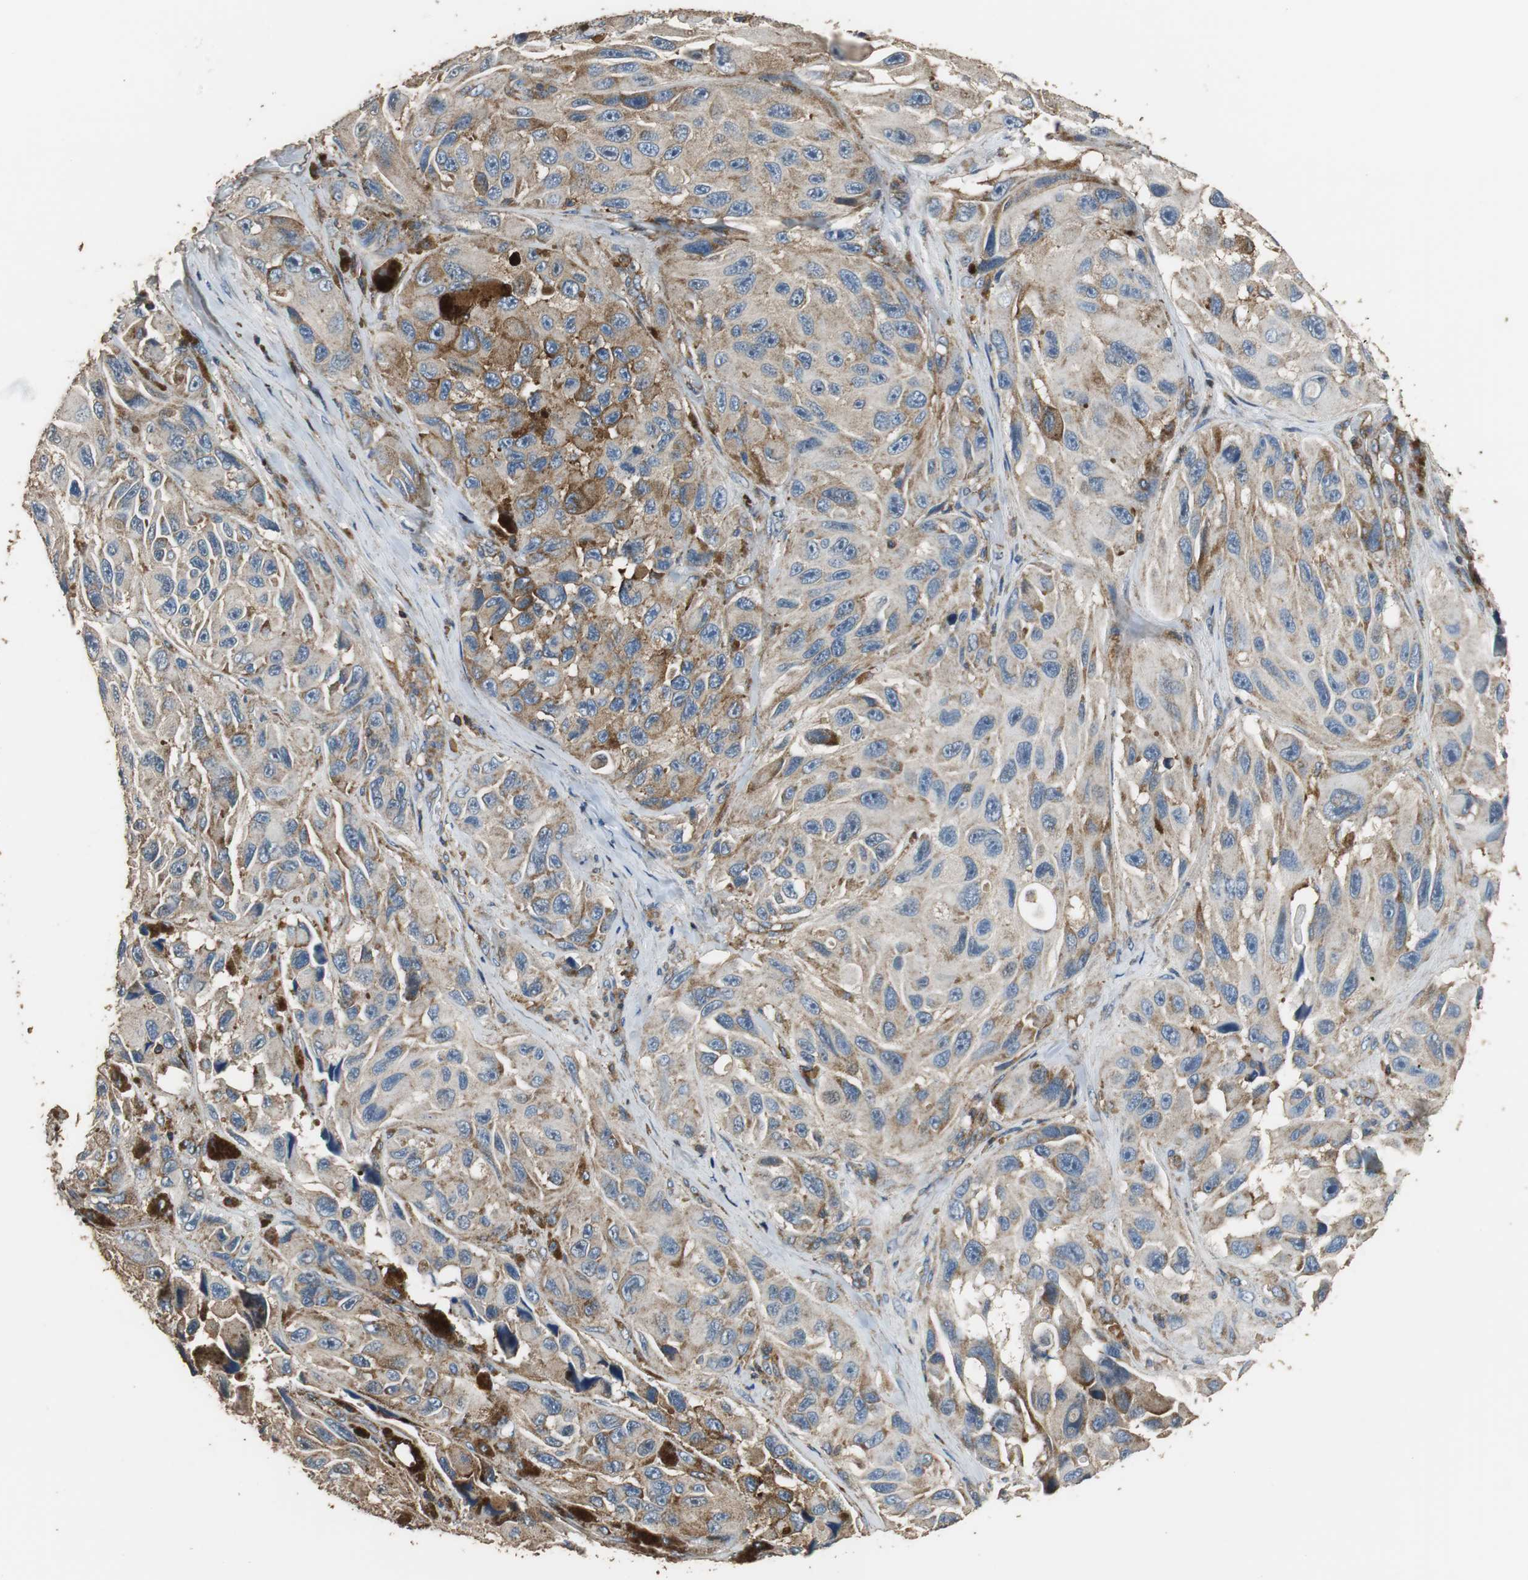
{"staining": {"intensity": "moderate", "quantity": ">75%", "location": "cytoplasmic/membranous"}, "tissue": "melanoma", "cell_type": "Tumor cells", "image_type": "cancer", "snomed": [{"axis": "morphology", "description": "Malignant melanoma, NOS"}, {"axis": "topography", "description": "Skin"}], "caption": "High-power microscopy captured an immunohistochemistry (IHC) micrograph of melanoma, revealing moderate cytoplasmic/membranous positivity in approximately >75% of tumor cells.", "gene": "PRKRA", "patient": {"sex": "female", "age": 73}}